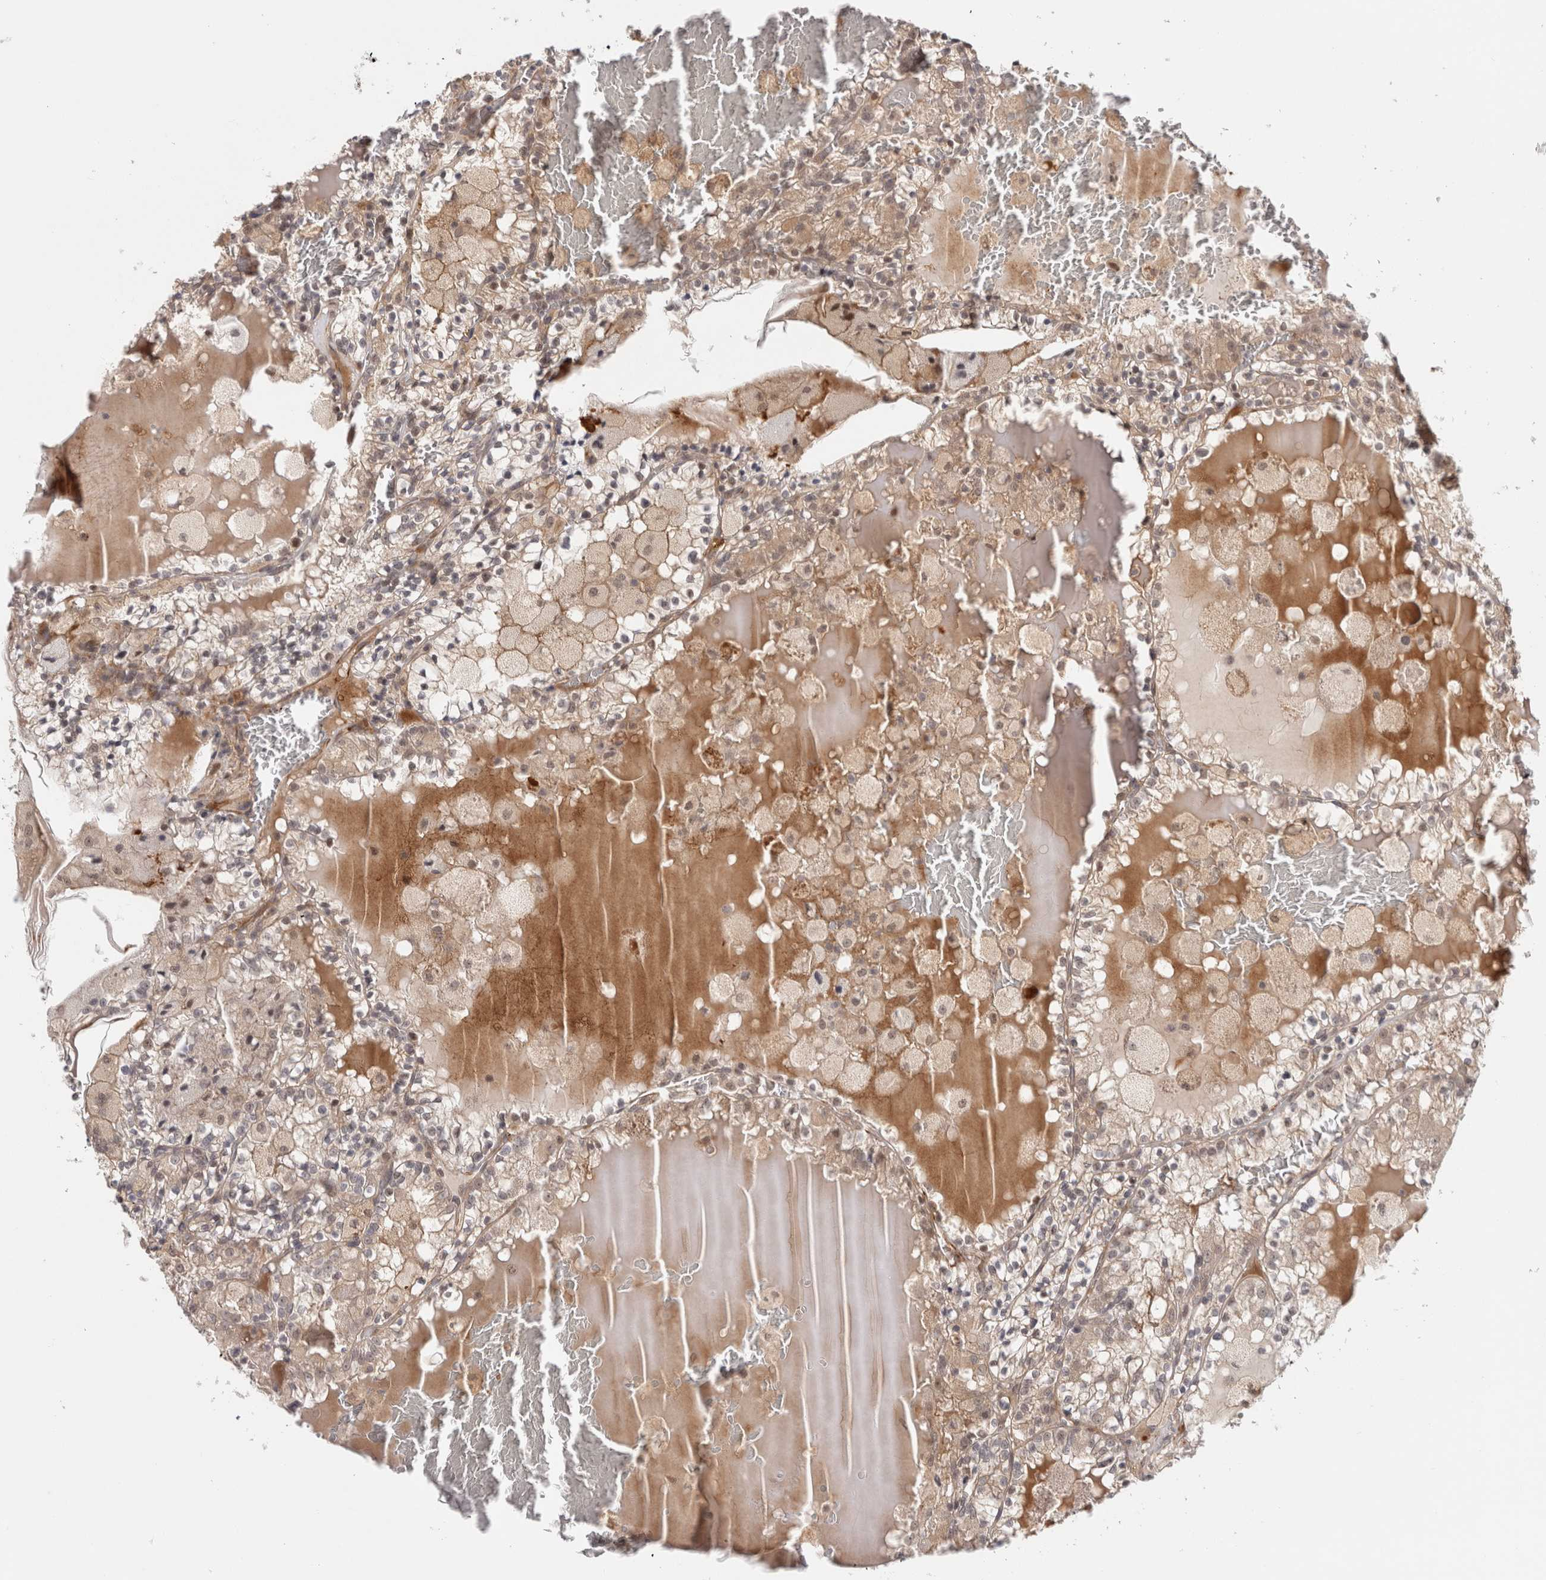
{"staining": {"intensity": "weak", "quantity": "<25%", "location": "cytoplasmic/membranous"}, "tissue": "renal cancer", "cell_type": "Tumor cells", "image_type": "cancer", "snomed": [{"axis": "morphology", "description": "Adenocarcinoma, NOS"}, {"axis": "topography", "description": "Kidney"}], "caption": "The IHC micrograph has no significant positivity in tumor cells of adenocarcinoma (renal) tissue.", "gene": "ZNF318", "patient": {"sex": "female", "age": 56}}